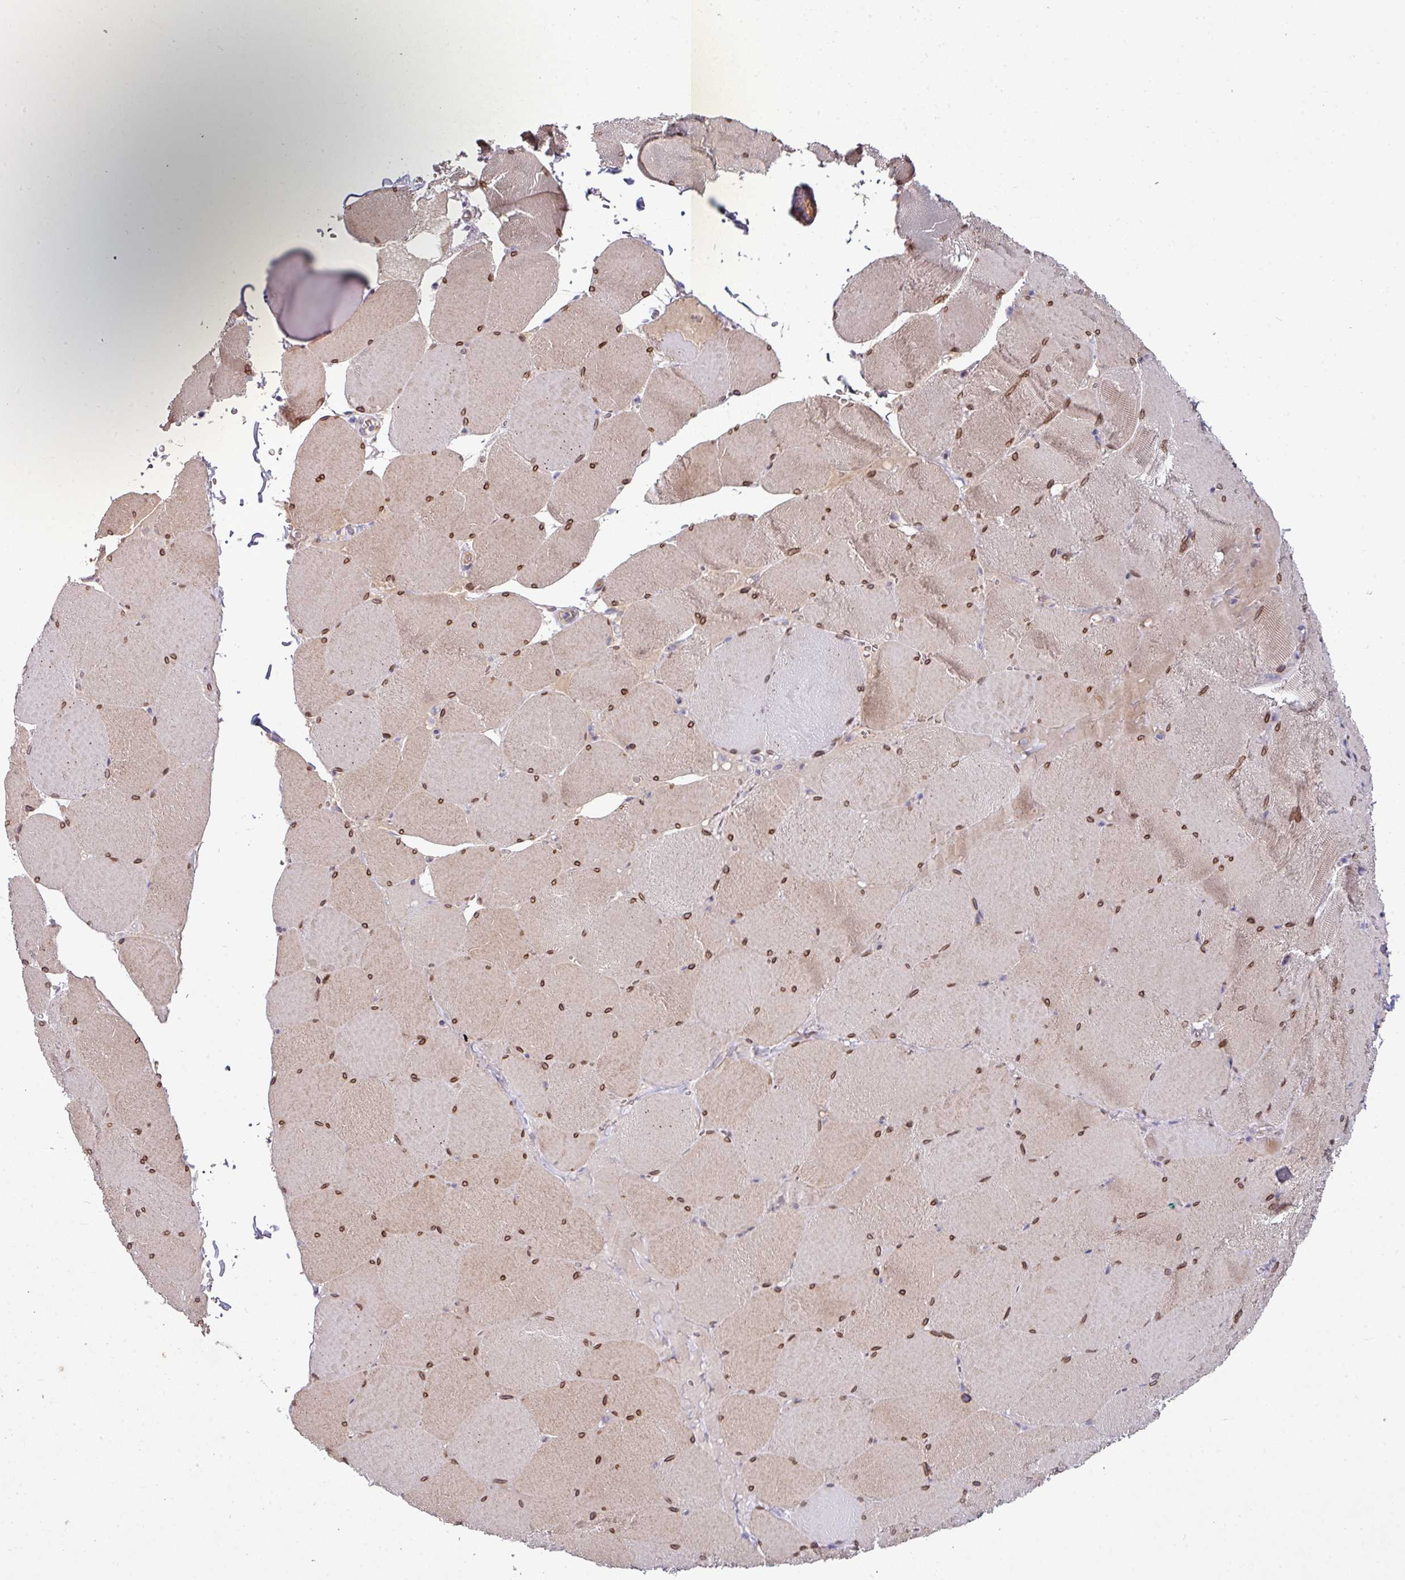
{"staining": {"intensity": "weak", "quantity": ">75%", "location": "cytoplasmic/membranous"}, "tissue": "skeletal muscle", "cell_type": "Myocytes", "image_type": "normal", "snomed": [{"axis": "morphology", "description": "Normal tissue, NOS"}, {"axis": "topography", "description": "Skeletal muscle"}, {"axis": "topography", "description": "Head-Neck"}], "caption": "Protein positivity by IHC displays weak cytoplasmic/membranous positivity in approximately >75% of myocytes in benign skeletal muscle.", "gene": "SLAMF6", "patient": {"sex": "male", "age": 66}}